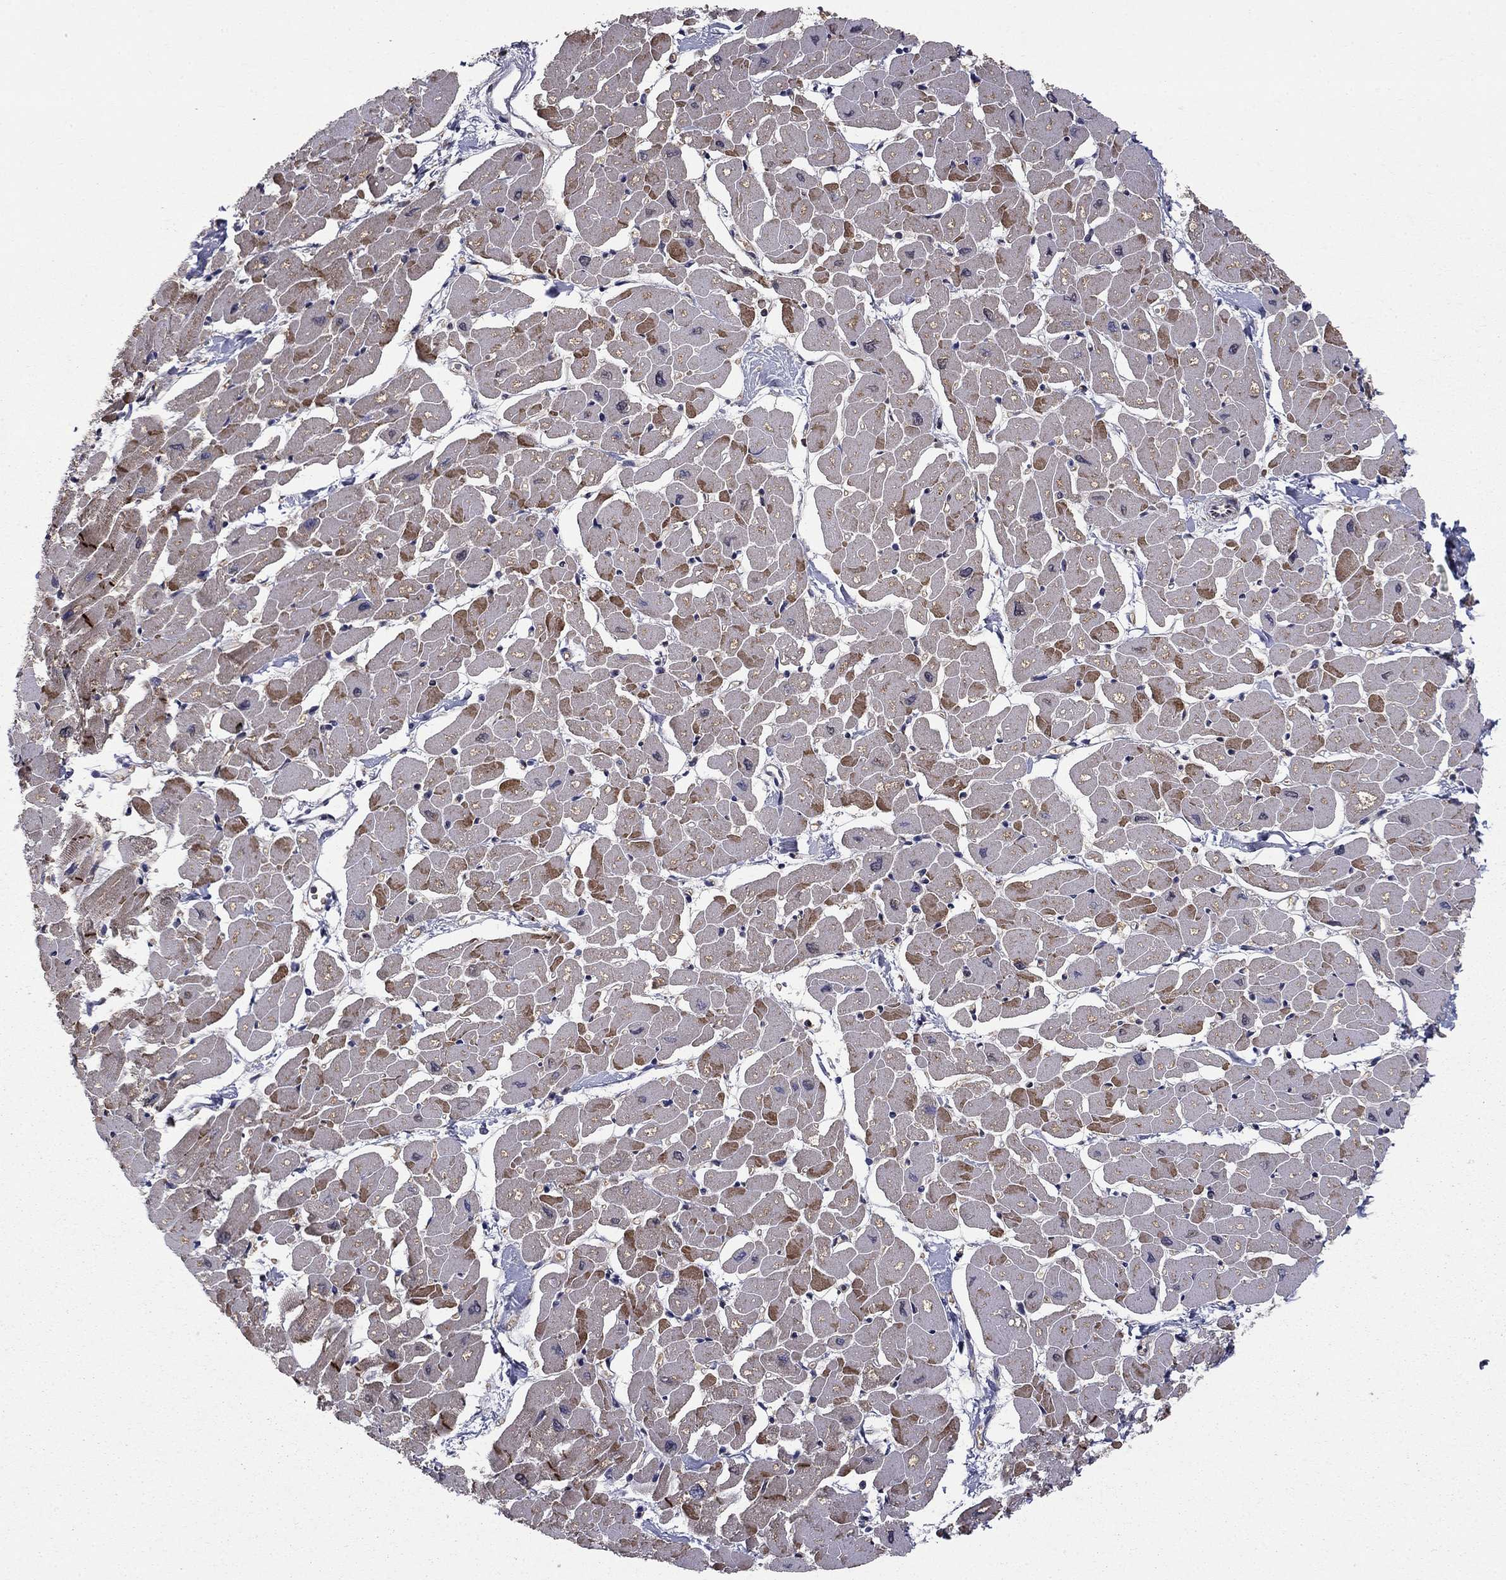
{"staining": {"intensity": "strong", "quantity": "<25%", "location": "cytoplasmic/membranous"}, "tissue": "heart muscle", "cell_type": "Cardiomyocytes", "image_type": "normal", "snomed": [{"axis": "morphology", "description": "Normal tissue, NOS"}, {"axis": "topography", "description": "Heart"}], "caption": "IHC micrograph of unremarkable heart muscle: heart muscle stained using immunohistochemistry (IHC) displays medium levels of strong protein expression localized specifically in the cytoplasmic/membranous of cardiomyocytes, appearing as a cytoplasmic/membranous brown color.", "gene": "SLC2A13", "patient": {"sex": "male", "age": 57}}